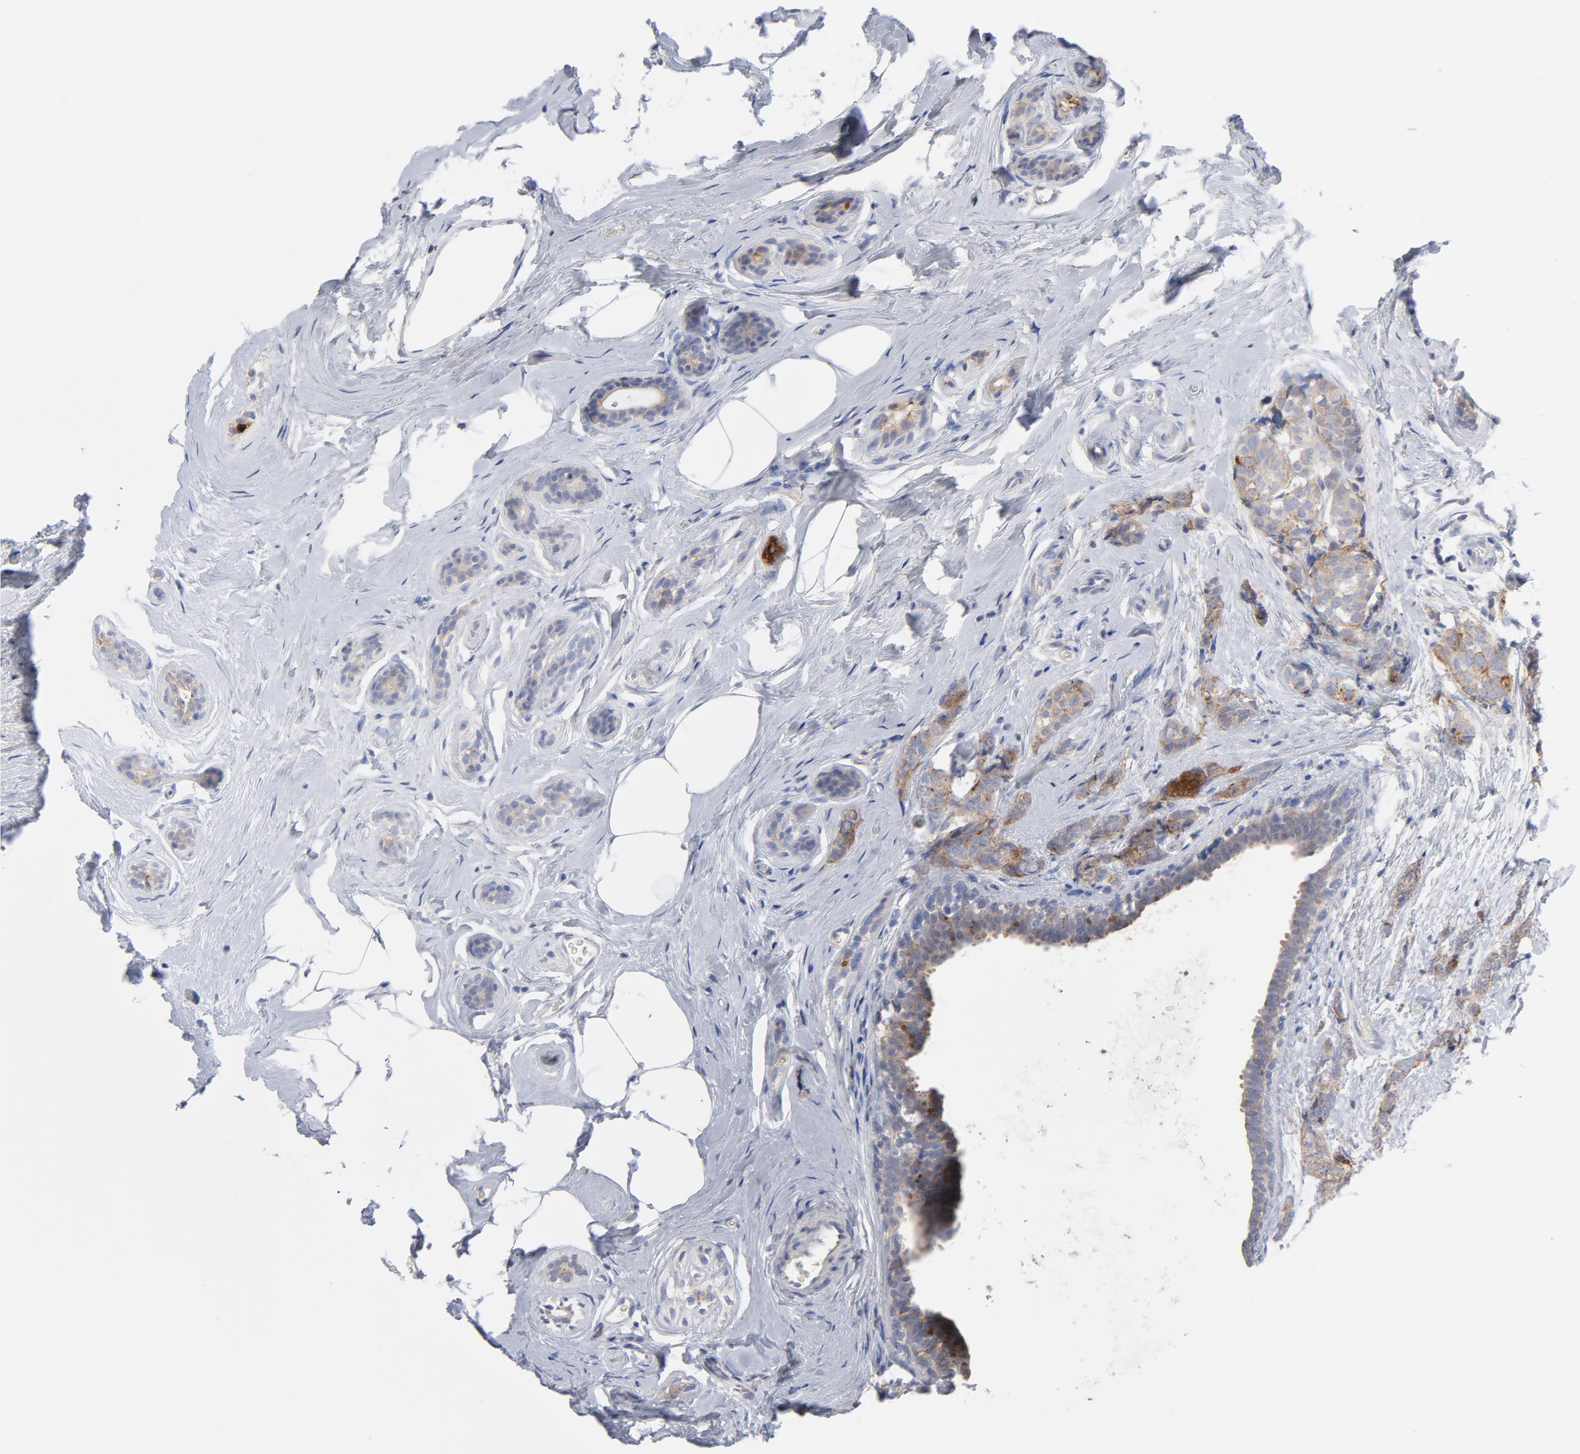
{"staining": {"intensity": "moderate", "quantity": "25%-75%", "location": "cytoplasmic/membranous"}, "tissue": "breast cancer", "cell_type": "Tumor cells", "image_type": "cancer", "snomed": [{"axis": "morphology", "description": "Lobular carcinoma"}, {"axis": "topography", "description": "Breast"}], "caption": "This is an image of IHC staining of breast lobular carcinoma, which shows moderate expression in the cytoplasmic/membranous of tumor cells.", "gene": "CPE", "patient": {"sex": "female", "age": 60}}